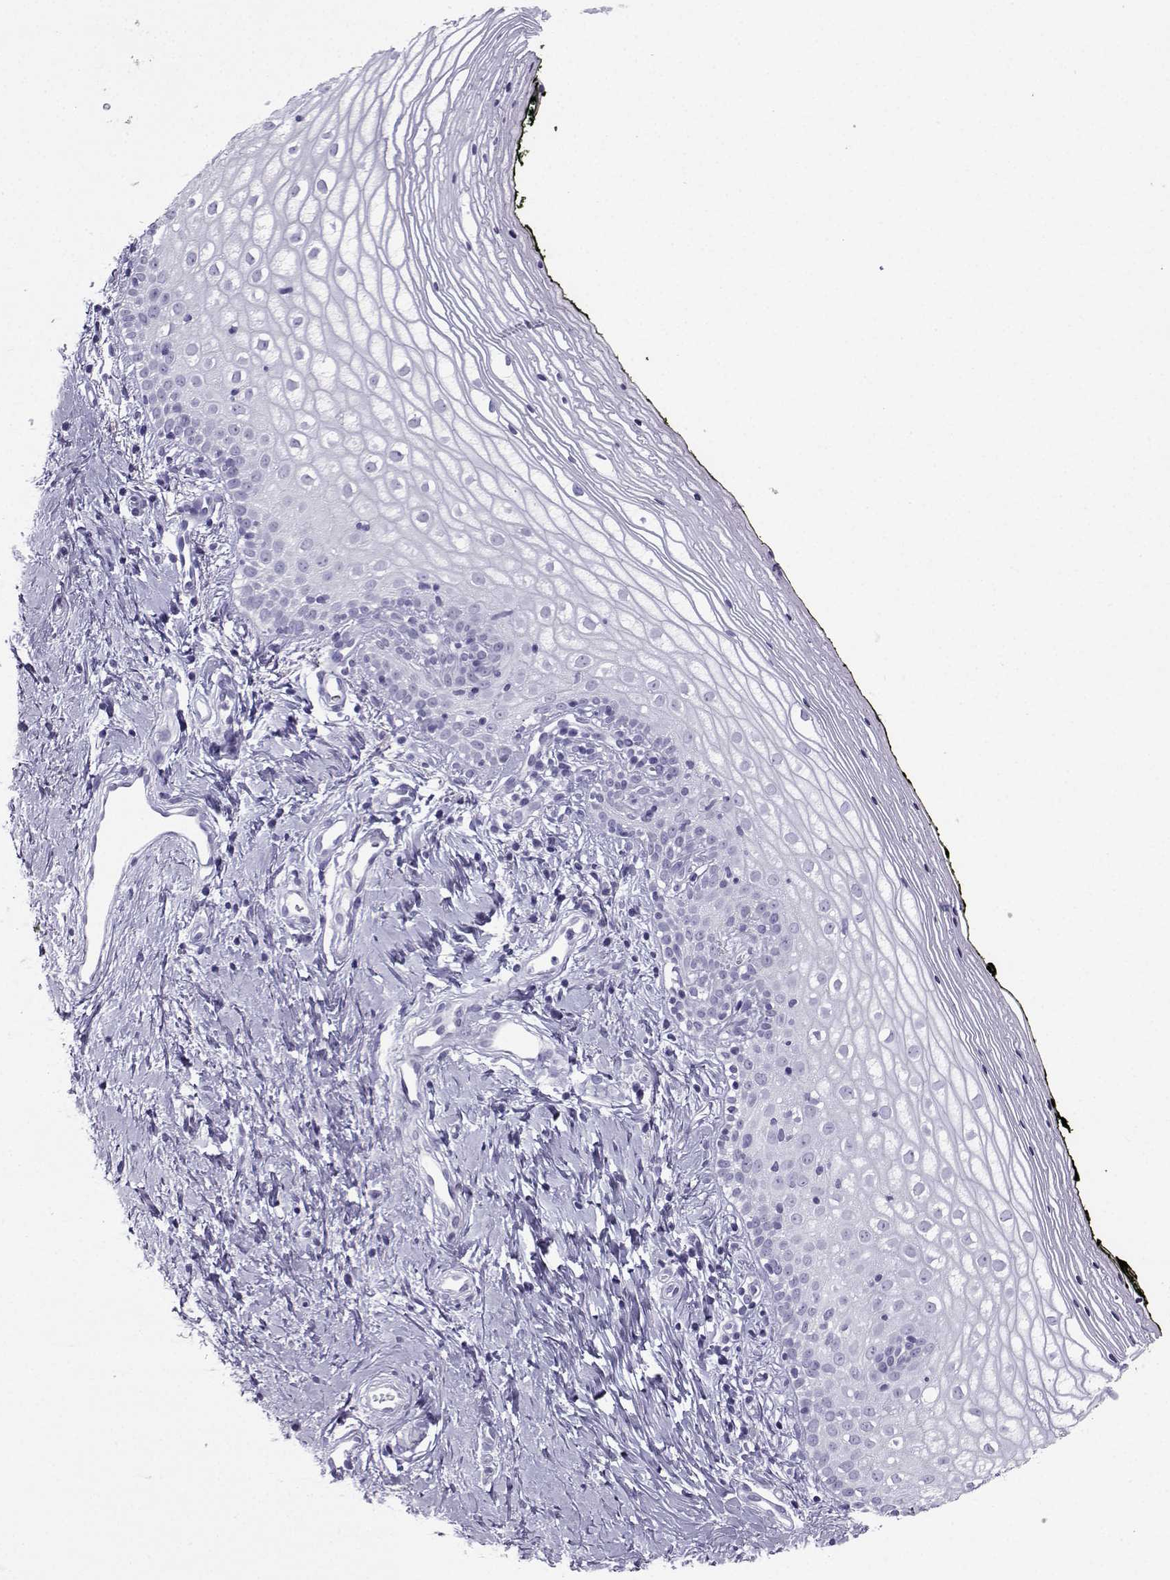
{"staining": {"intensity": "negative", "quantity": "none", "location": "none"}, "tissue": "vagina", "cell_type": "Squamous epithelial cells", "image_type": "normal", "snomed": [{"axis": "morphology", "description": "Normal tissue, NOS"}, {"axis": "topography", "description": "Vagina"}], "caption": "Immunohistochemistry (IHC) of unremarkable human vagina shows no positivity in squamous epithelial cells.", "gene": "NEFL", "patient": {"sex": "female", "age": 47}}